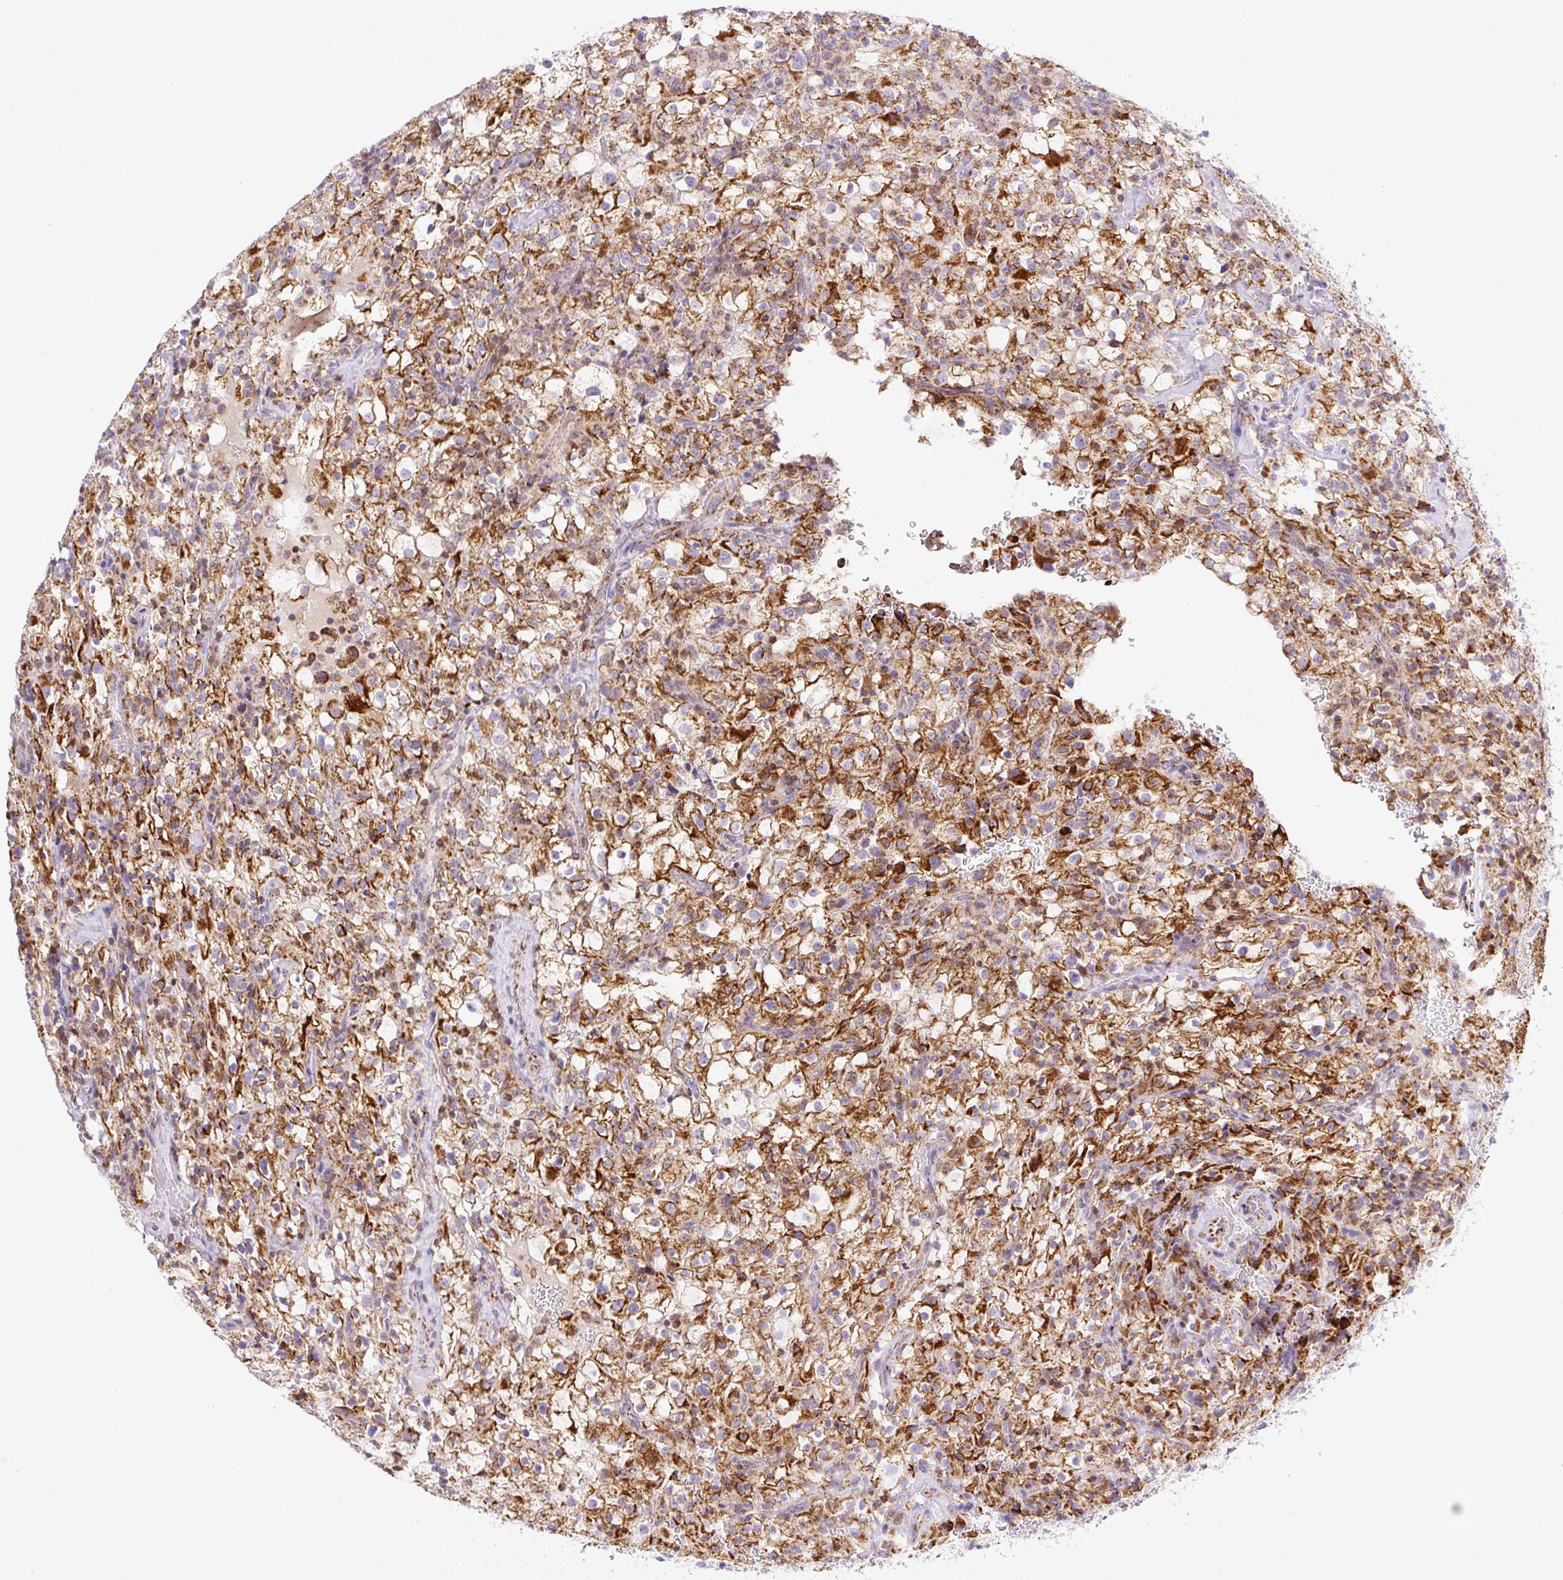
{"staining": {"intensity": "strong", "quantity": ">75%", "location": "cytoplasmic/membranous"}, "tissue": "renal cancer", "cell_type": "Tumor cells", "image_type": "cancer", "snomed": [{"axis": "morphology", "description": "Adenocarcinoma, NOS"}, {"axis": "topography", "description": "Kidney"}], "caption": "Renal cancer was stained to show a protein in brown. There is high levels of strong cytoplasmic/membranous staining in about >75% of tumor cells.", "gene": "NF1", "patient": {"sex": "female", "age": 74}}